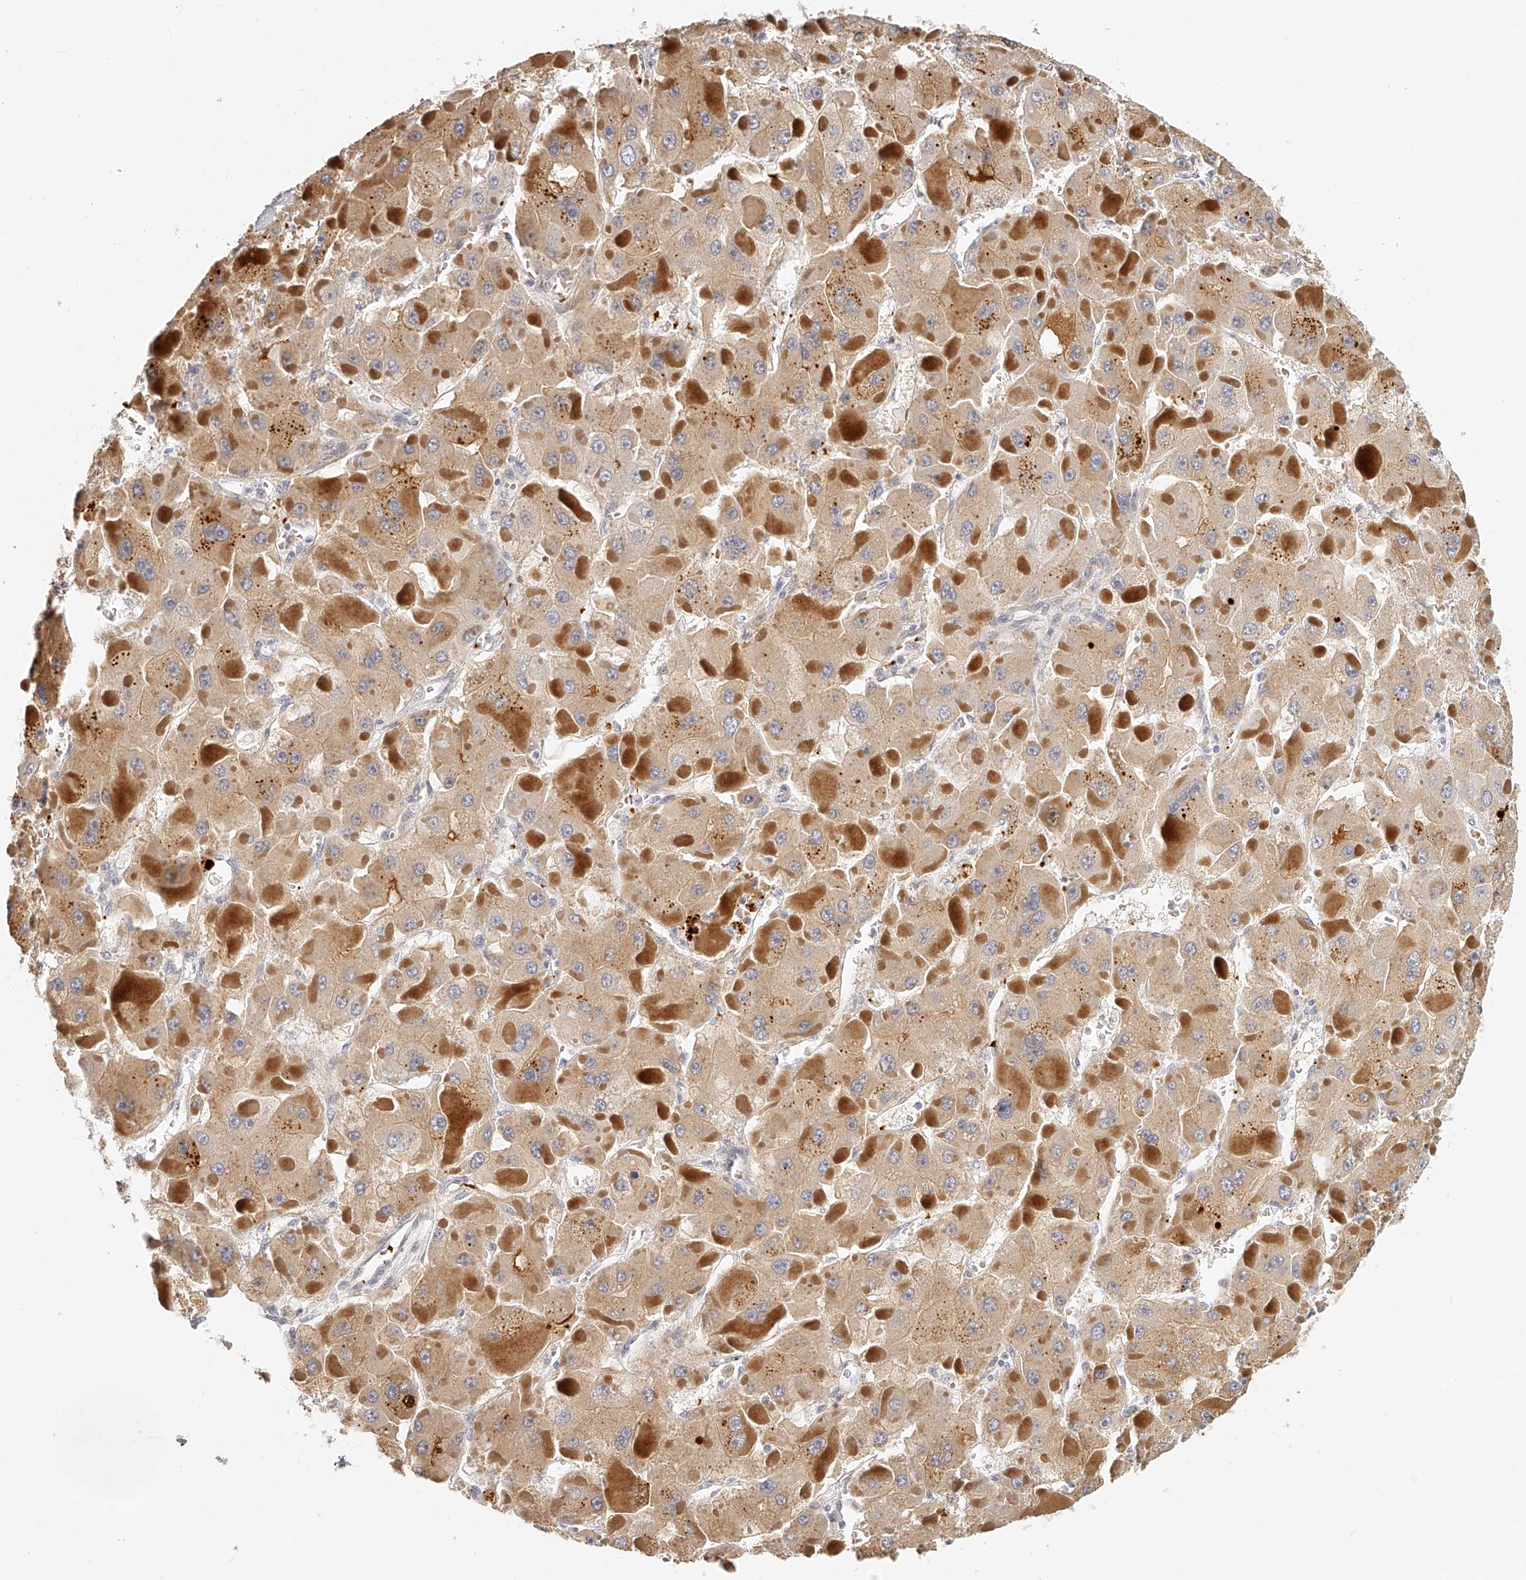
{"staining": {"intensity": "moderate", "quantity": ">75%", "location": "cytoplasmic/membranous"}, "tissue": "liver cancer", "cell_type": "Tumor cells", "image_type": "cancer", "snomed": [{"axis": "morphology", "description": "Carcinoma, Hepatocellular, NOS"}, {"axis": "topography", "description": "Liver"}], "caption": "This histopathology image displays liver cancer stained with immunohistochemistry (IHC) to label a protein in brown. The cytoplasmic/membranous of tumor cells show moderate positivity for the protein. Nuclei are counter-stained blue.", "gene": "ITGB3", "patient": {"sex": "female", "age": 73}}